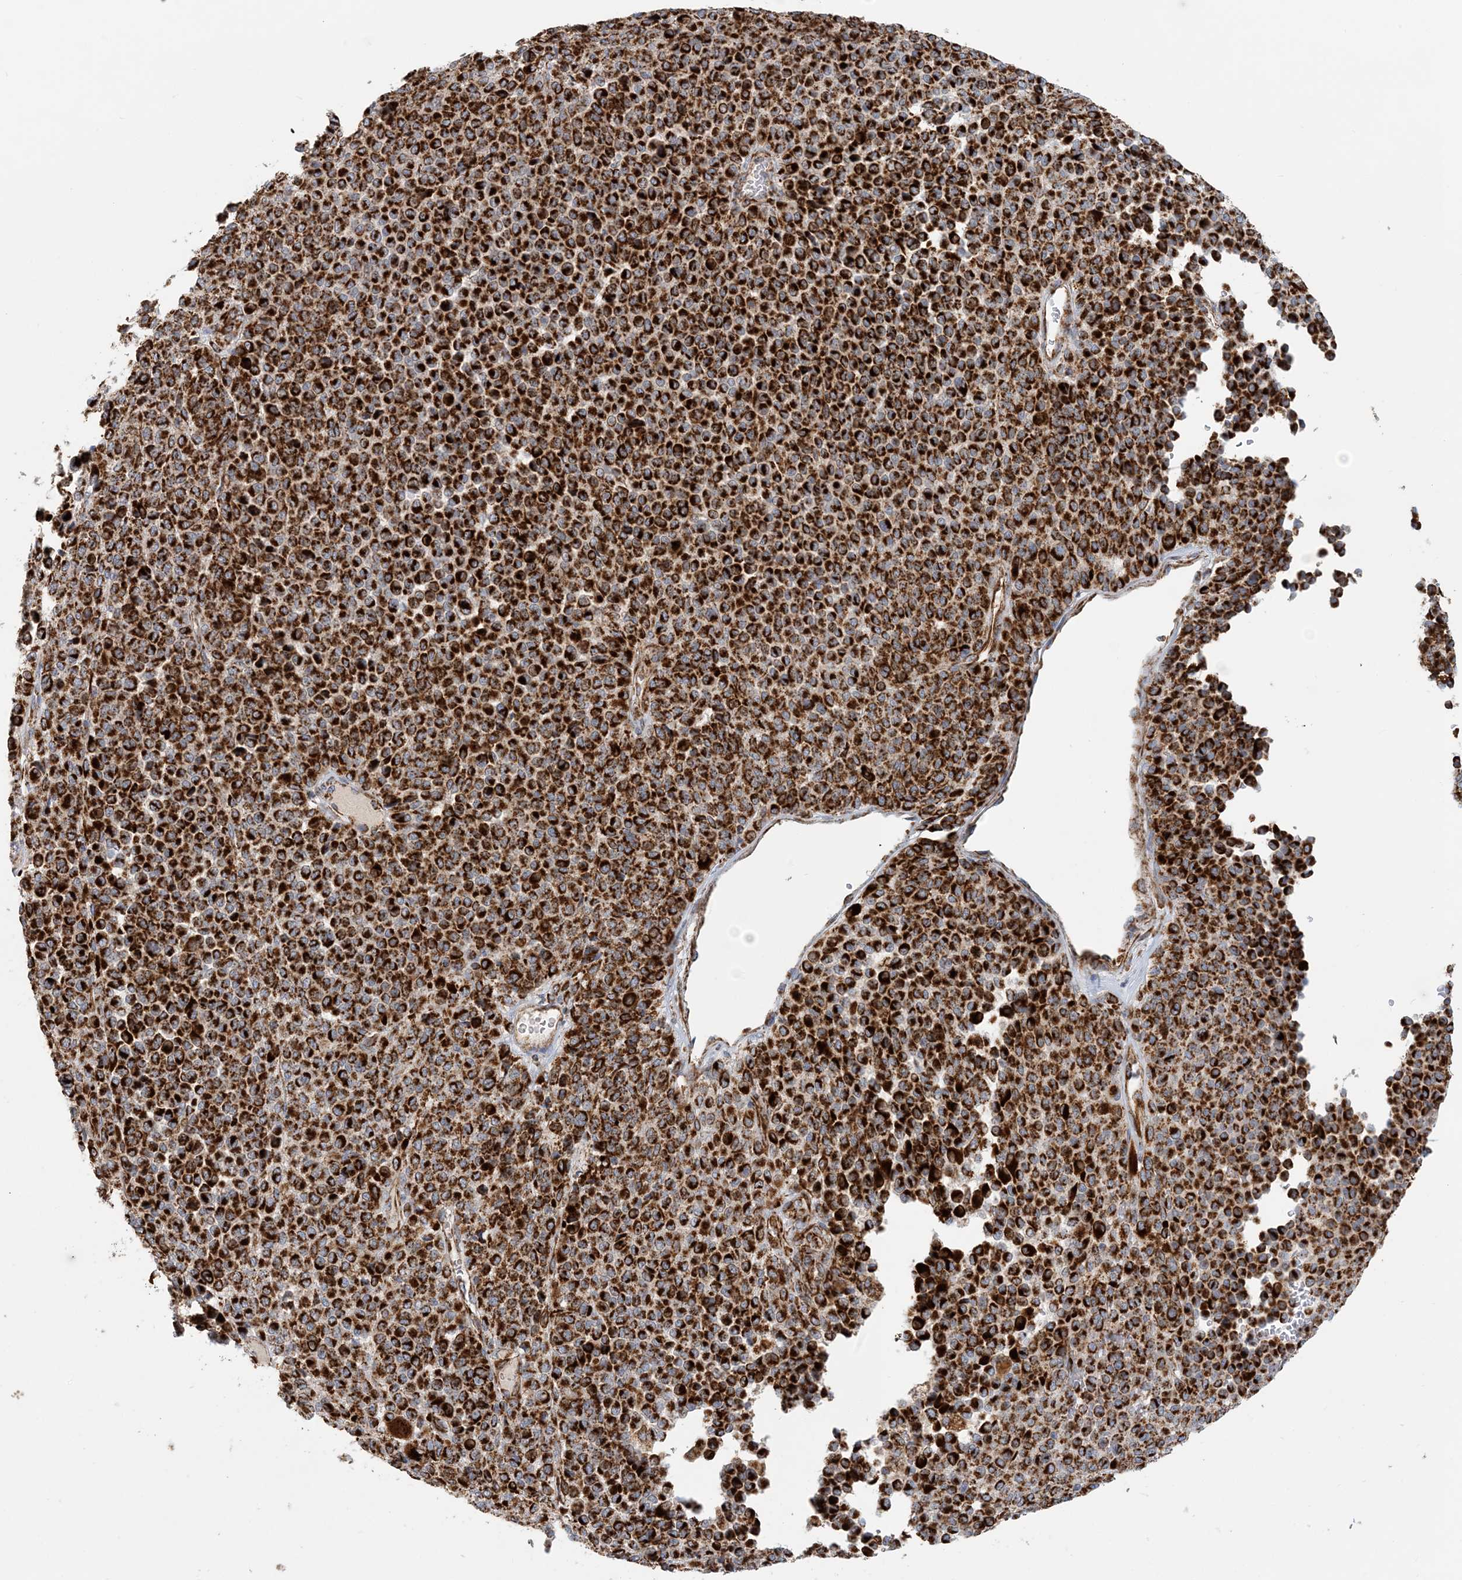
{"staining": {"intensity": "strong", "quantity": ">75%", "location": "cytoplasmic/membranous"}, "tissue": "melanoma", "cell_type": "Tumor cells", "image_type": "cancer", "snomed": [{"axis": "morphology", "description": "Malignant melanoma, Metastatic site"}, {"axis": "topography", "description": "Pancreas"}], "caption": "The immunohistochemical stain labels strong cytoplasmic/membranous staining in tumor cells of melanoma tissue.", "gene": "COA3", "patient": {"sex": "female", "age": 30}}